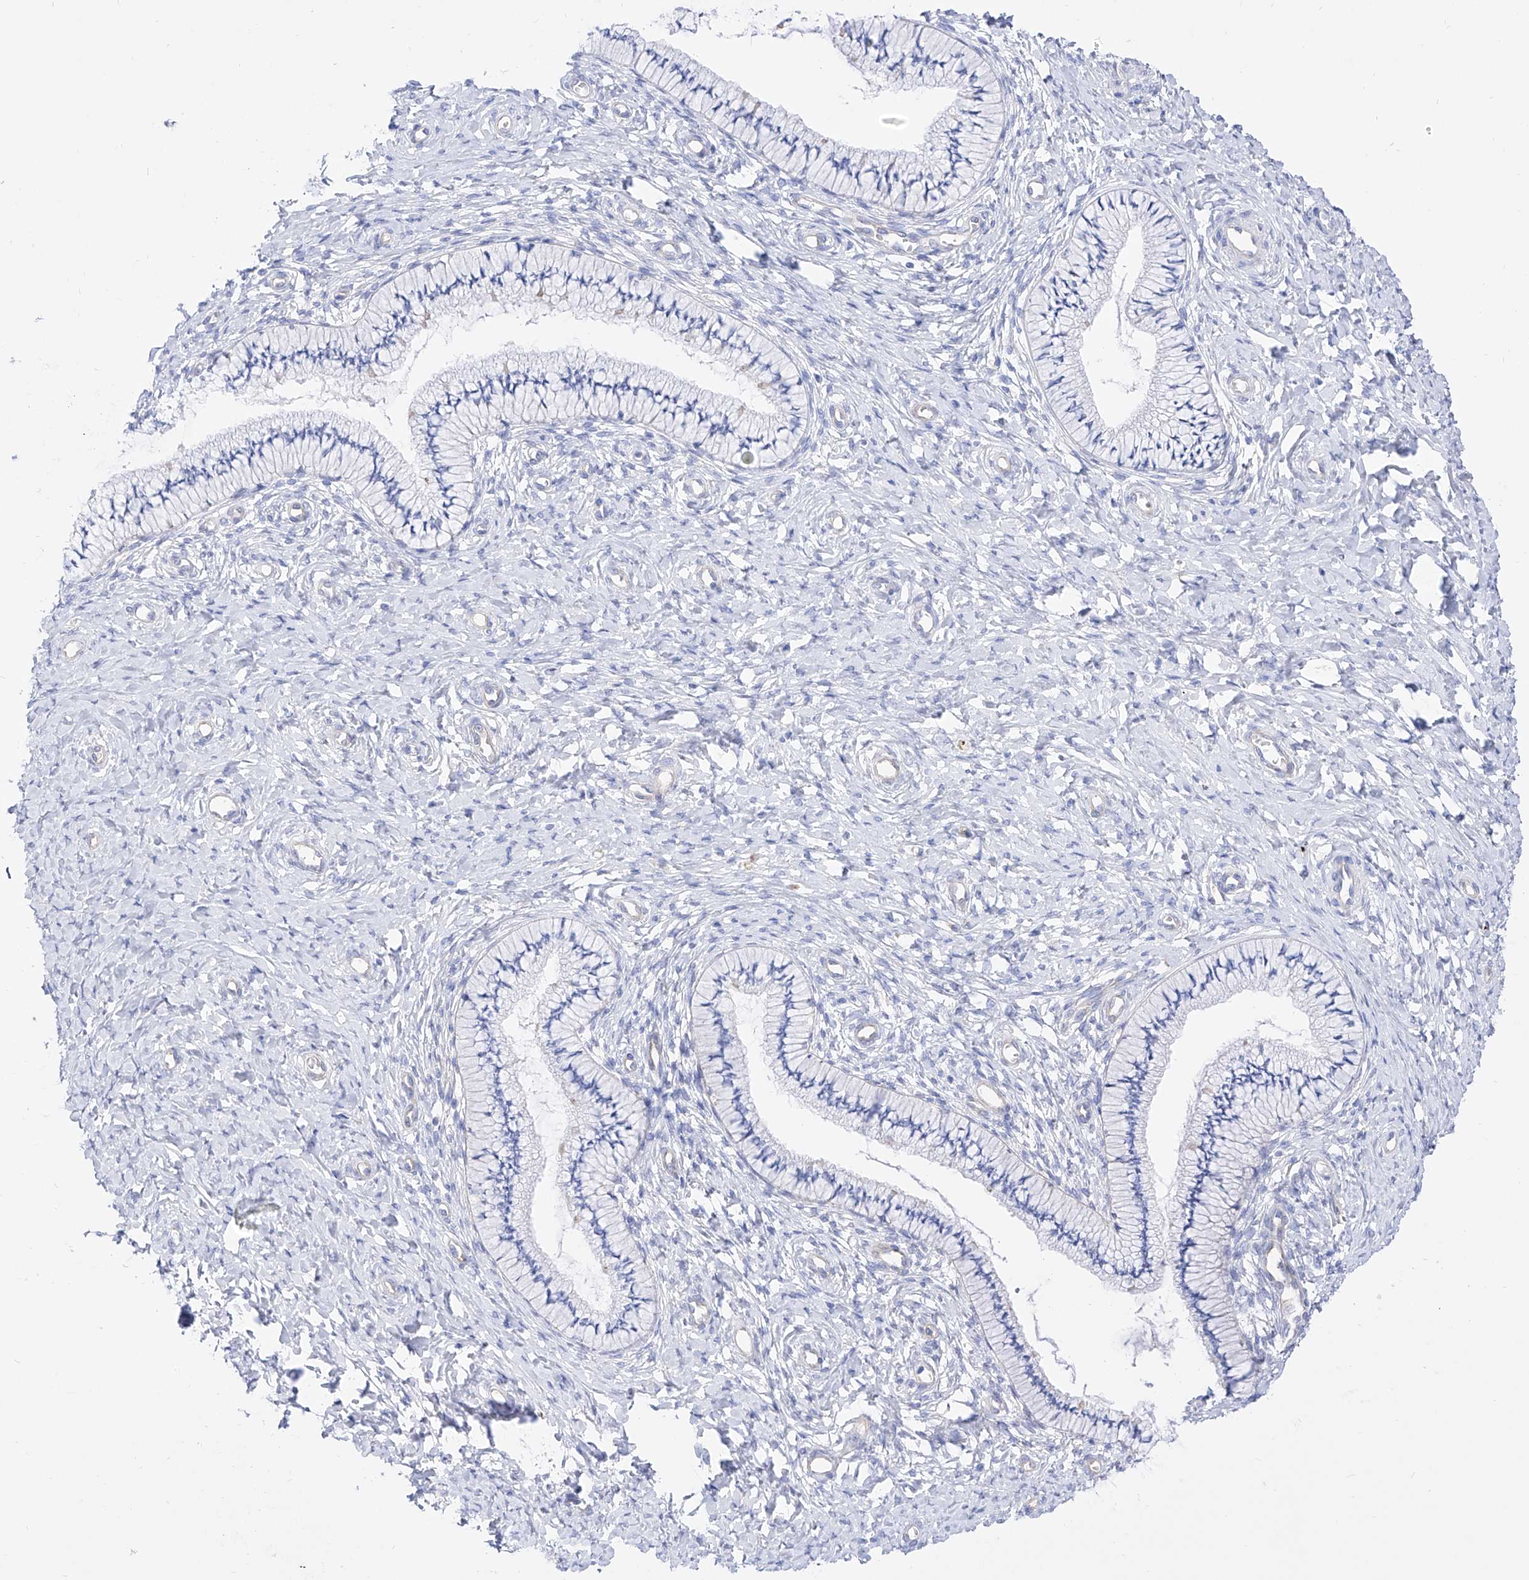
{"staining": {"intensity": "negative", "quantity": "none", "location": "none"}, "tissue": "cervix", "cell_type": "Glandular cells", "image_type": "normal", "snomed": [{"axis": "morphology", "description": "Normal tissue, NOS"}, {"axis": "topography", "description": "Cervix"}], "caption": "This micrograph is of benign cervix stained with immunohistochemistry (IHC) to label a protein in brown with the nuclei are counter-stained blue. There is no expression in glandular cells.", "gene": "ZNF653", "patient": {"sex": "female", "age": 36}}